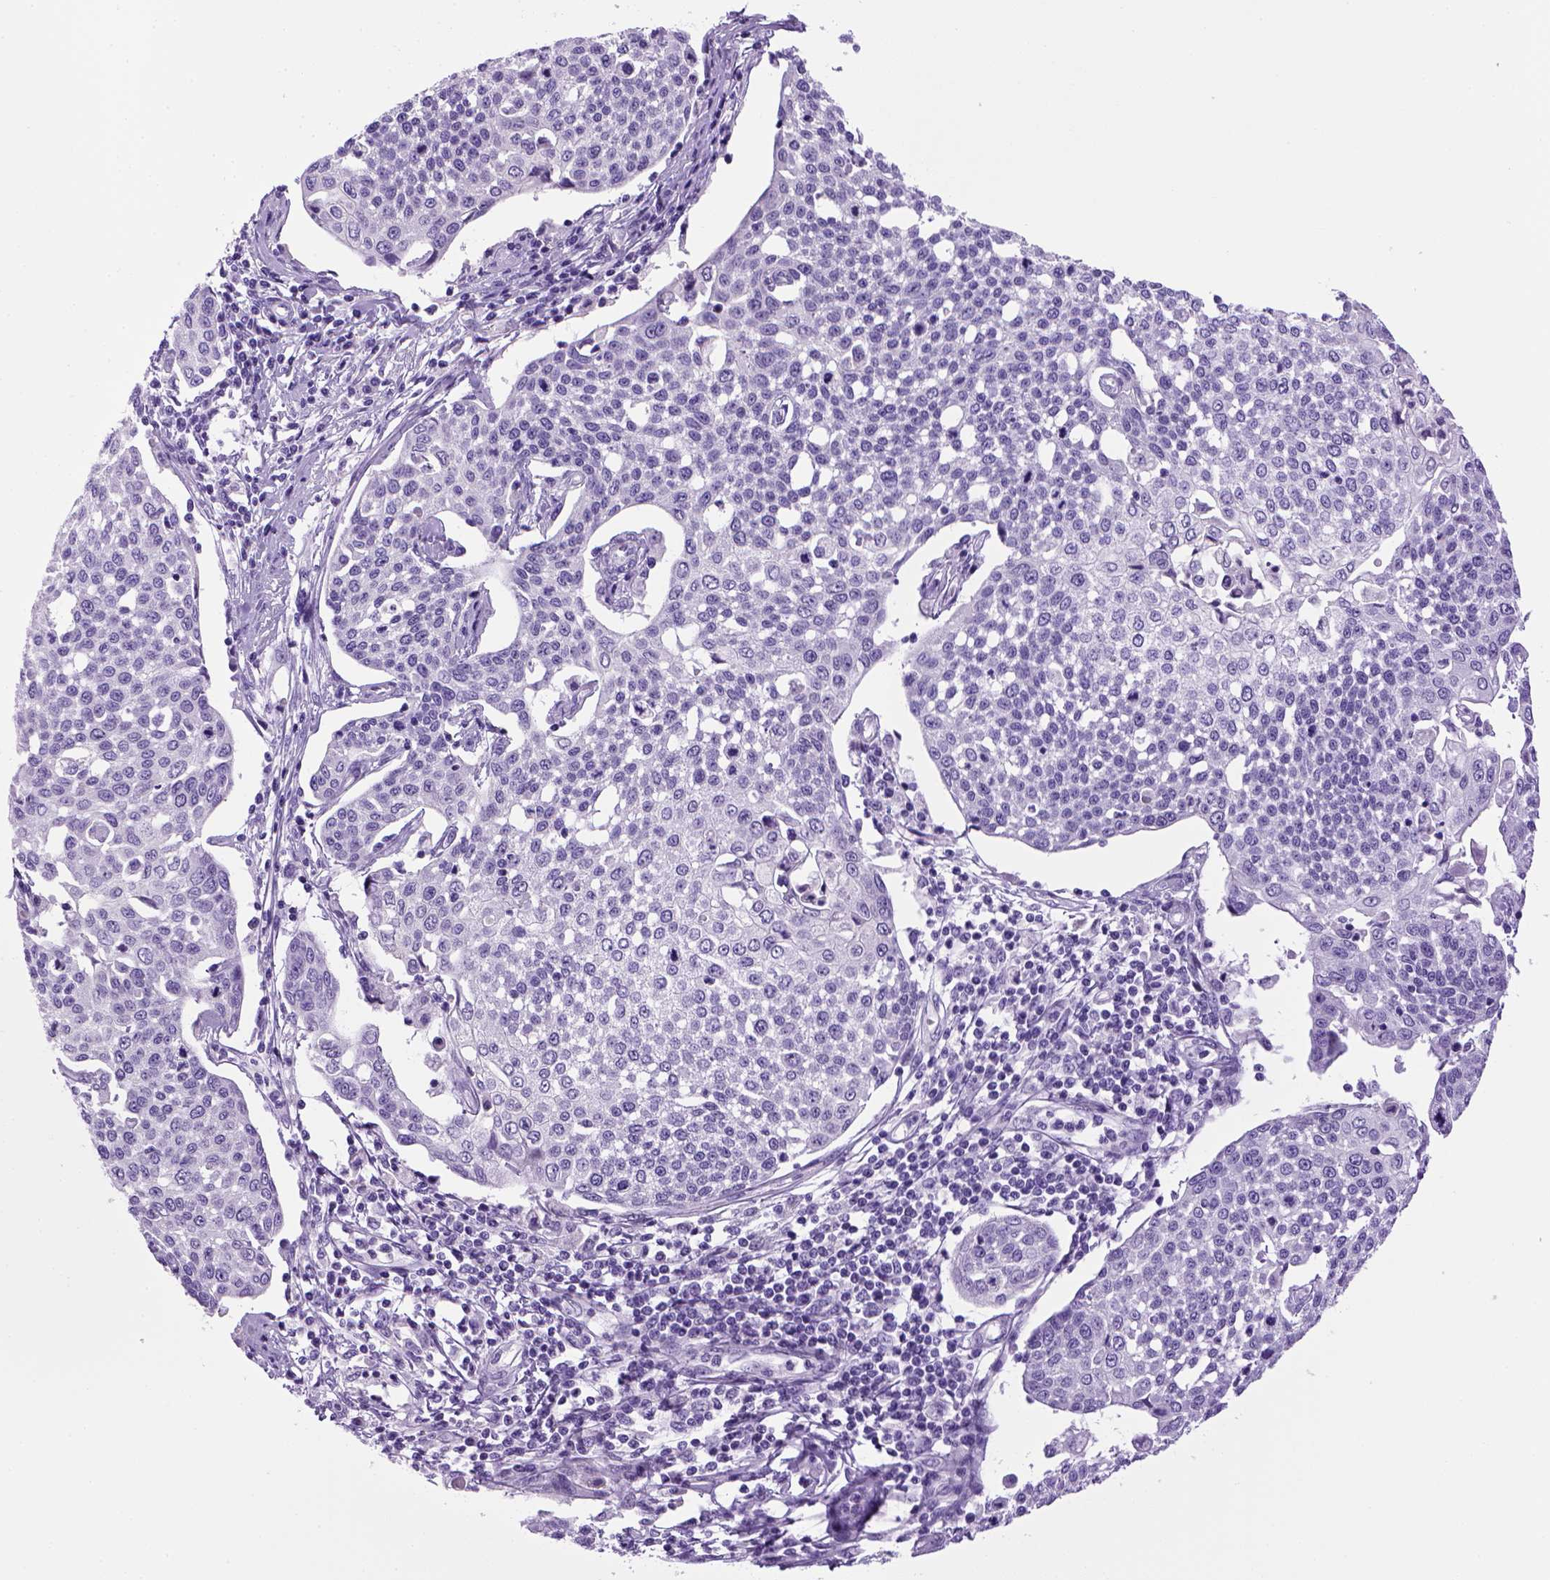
{"staining": {"intensity": "negative", "quantity": "none", "location": "none"}, "tissue": "cervical cancer", "cell_type": "Tumor cells", "image_type": "cancer", "snomed": [{"axis": "morphology", "description": "Squamous cell carcinoma, NOS"}, {"axis": "topography", "description": "Cervix"}], "caption": "The histopathology image shows no staining of tumor cells in squamous cell carcinoma (cervical).", "gene": "SGCG", "patient": {"sex": "female", "age": 34}}